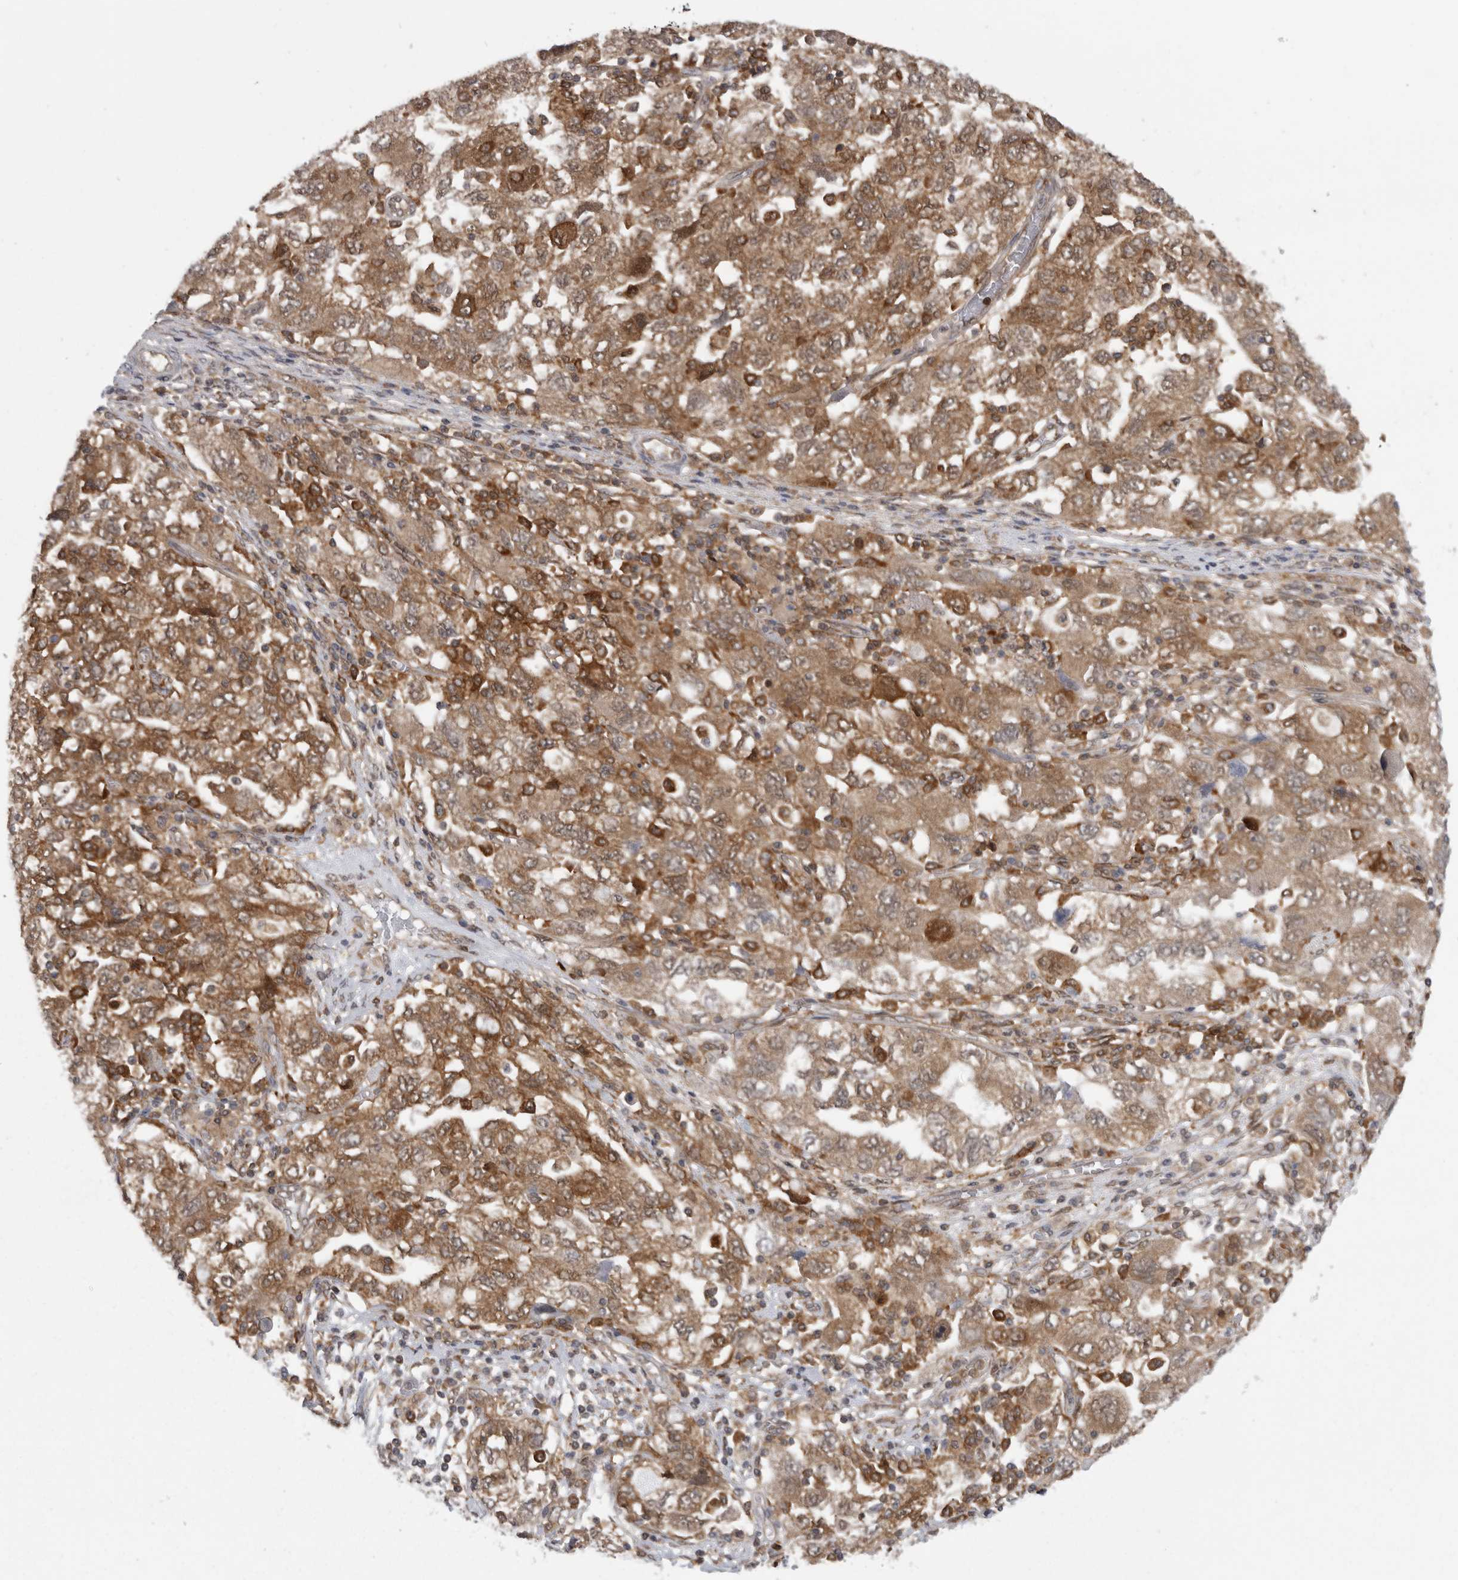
{"staining": {"intensity": "moderate", "quantity": ">75%", "location": "cytoplasmic/membranous"}, "tissue": "ovarian cancer", "cell_type": "Tumor cells", "image_type": "cancer", "snomed": [{"axis": "morphology", "description": "Carcinoma, NOS"}, {"axis": "morphology", "description": "Cystadenocarcinoma, serous, NOS"}, {"axis": "topography", "description": "Ovary"}], "caption": "Immunohistochemistry (IHC) image of human ovarian carcinoma stained for a protein (brown), which demonstrates medium levels of moderate cytoplasmic/membranous positivity in about >75% of tumor cells.", "gene": "CACYBP", "patient": {"sex": "female", "age": 69}}